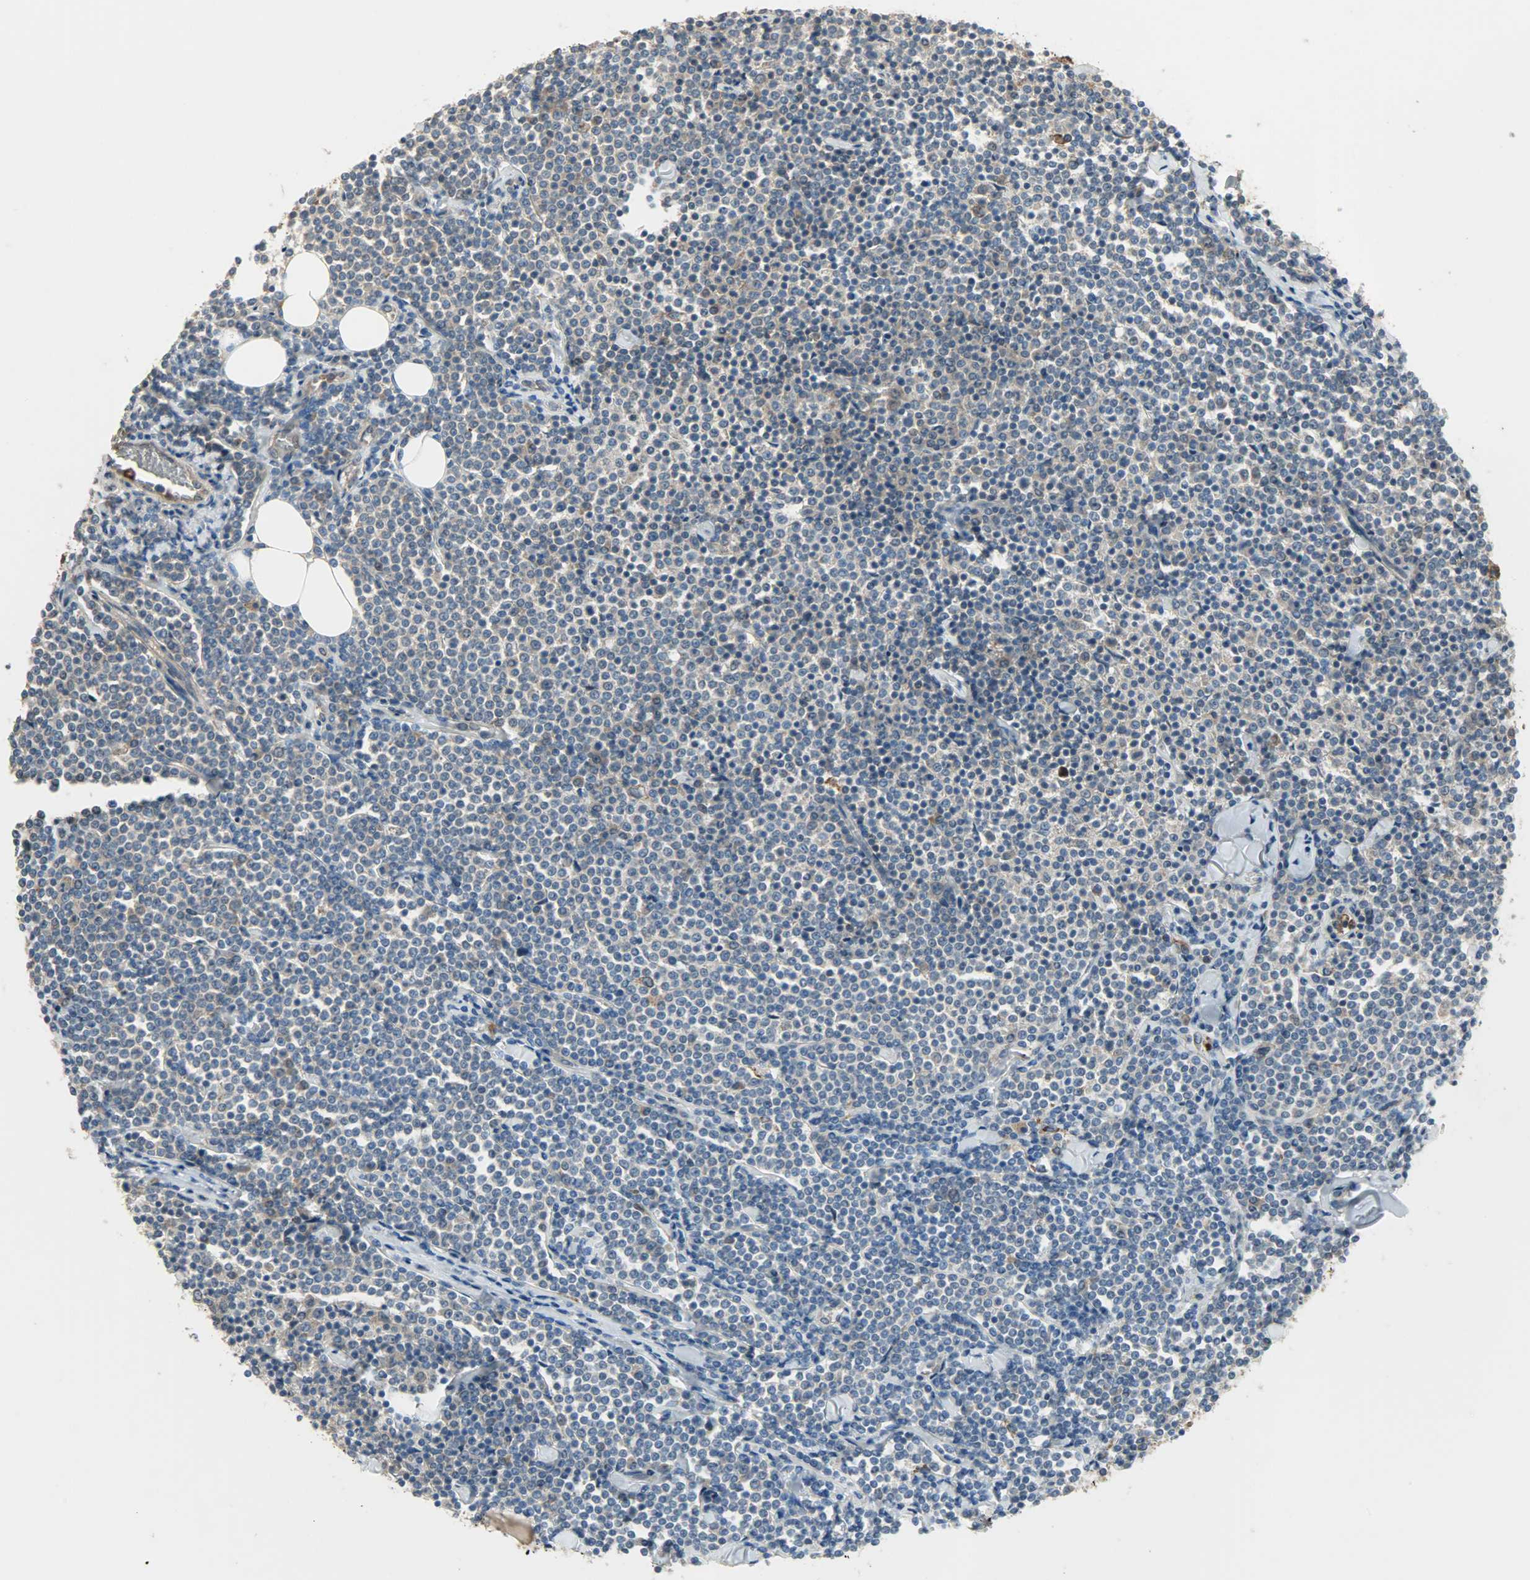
{"staining": {"intensity": "moderate", "quantity": "<25%", "location": "cytoplasmic/membranous"}, "tissue": "lymphoma", "cell_type": "Tumor cells", "image_type": "cancer", "snomed": [{"axis": "morphology", "description": "Malignant lymphoma, non-Hodgkin's type, Low grade"}, {"axis": "topography", "description": "Soft tissue"}], "caption": "A histopathology image of human lymphoma stained for a protein displays moderate cytoplasmic/membranous brown staining in tumor cells.", "gene": "AMT", "patient": {"sex": "male", "age": 92}}